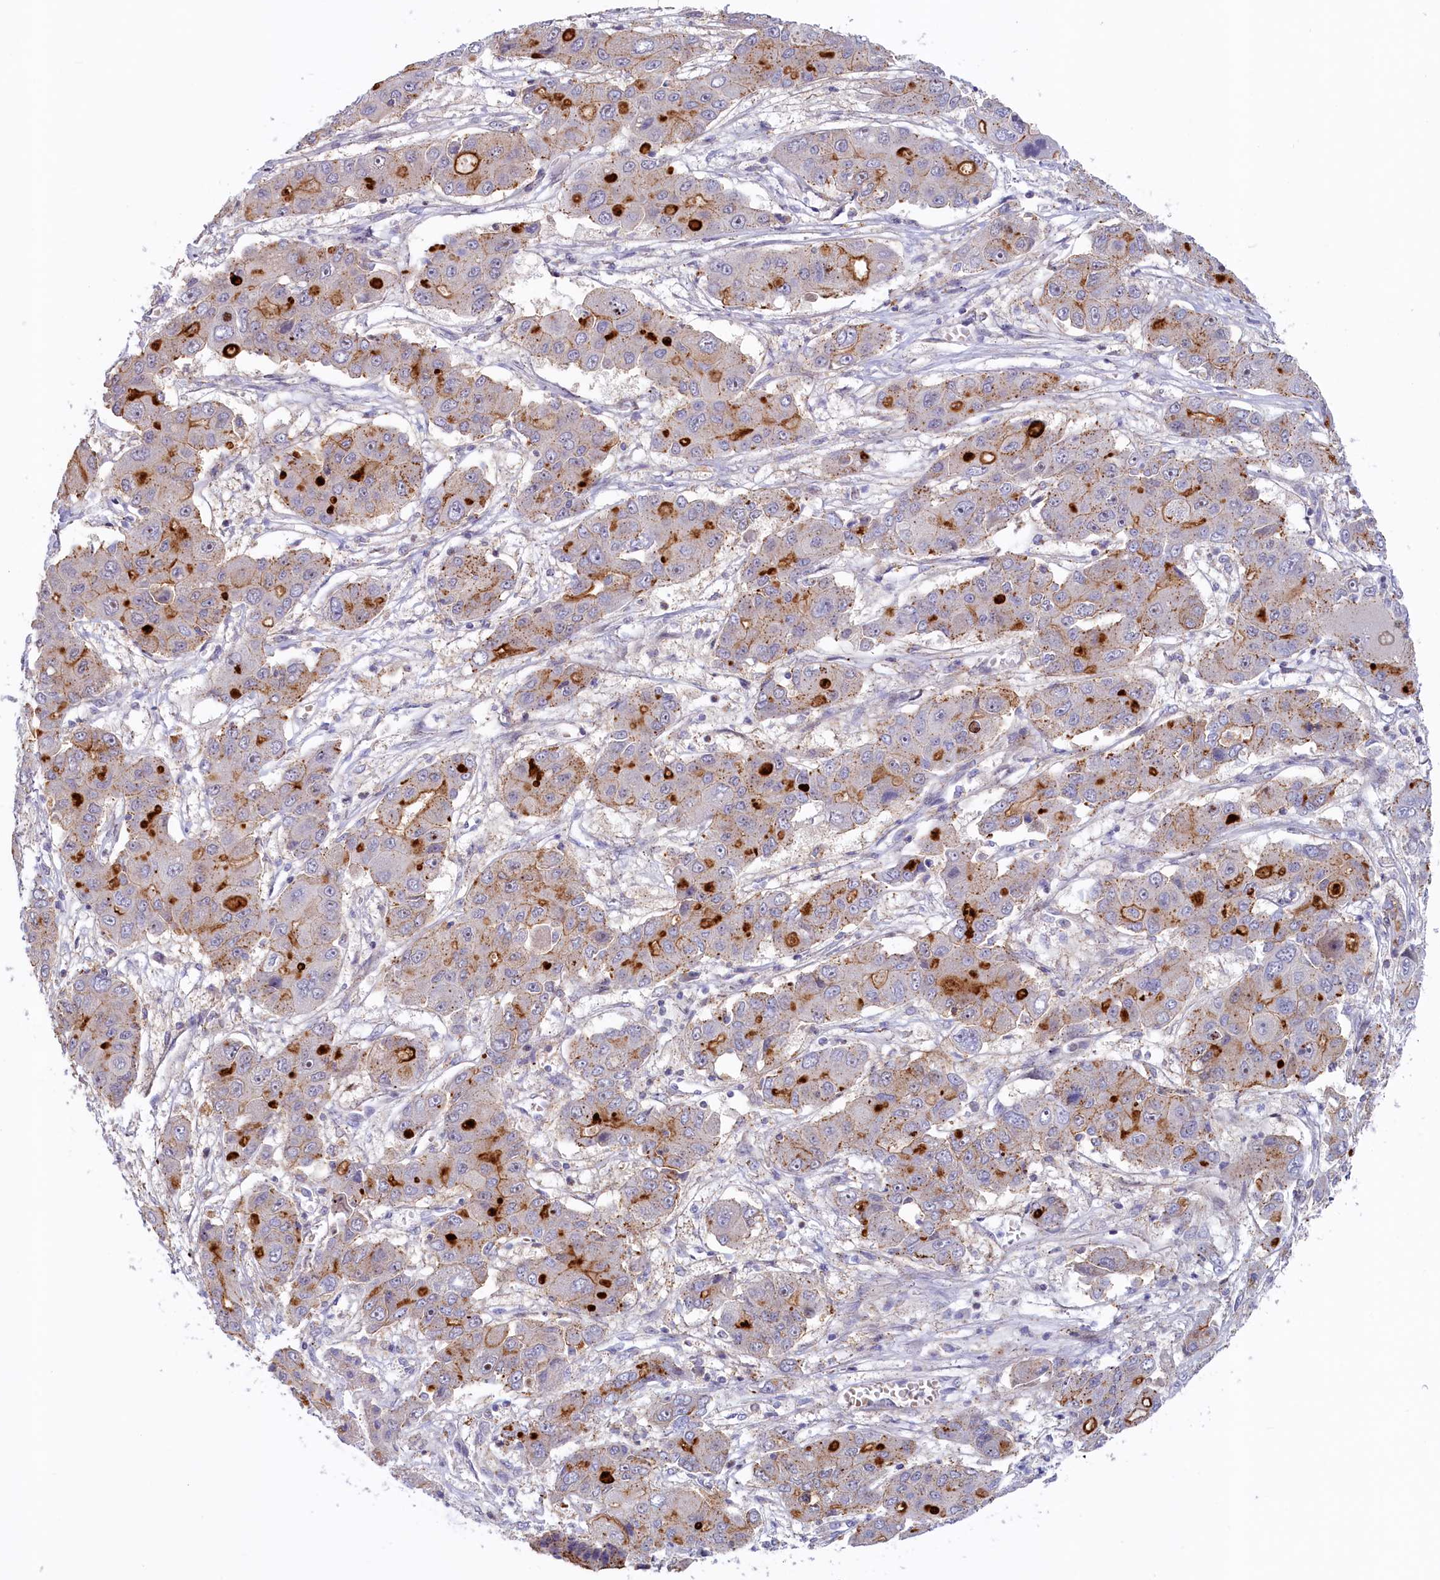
{"staining": {"intensity": "moderate", "quantity": "<25%", "location": "cytoplasmic/membranous"}, "tissue": "liver cancer", "cell_type": "Tumor cells", "image_type": "cancer", "snomed": [{"axis": "morphology", "description": "Cholangiocarcinoma"}, {"axis": "topography", "description": "Liver"}], "caption": "Protein expression analysis of cholangiocarcinoma (liver) demonstrates moderate cytoplasmic/membranous staining in about <25% of tumor cells. The staining was performed using DAB (3,3'-diaminobenzidine) to visualize the protein expression in brown, while the nuclei were stained in blue with hematoxylin (Magnification: 20x).", "gene": "HYKK", "patient": {"sex": "male", "age": 67}}